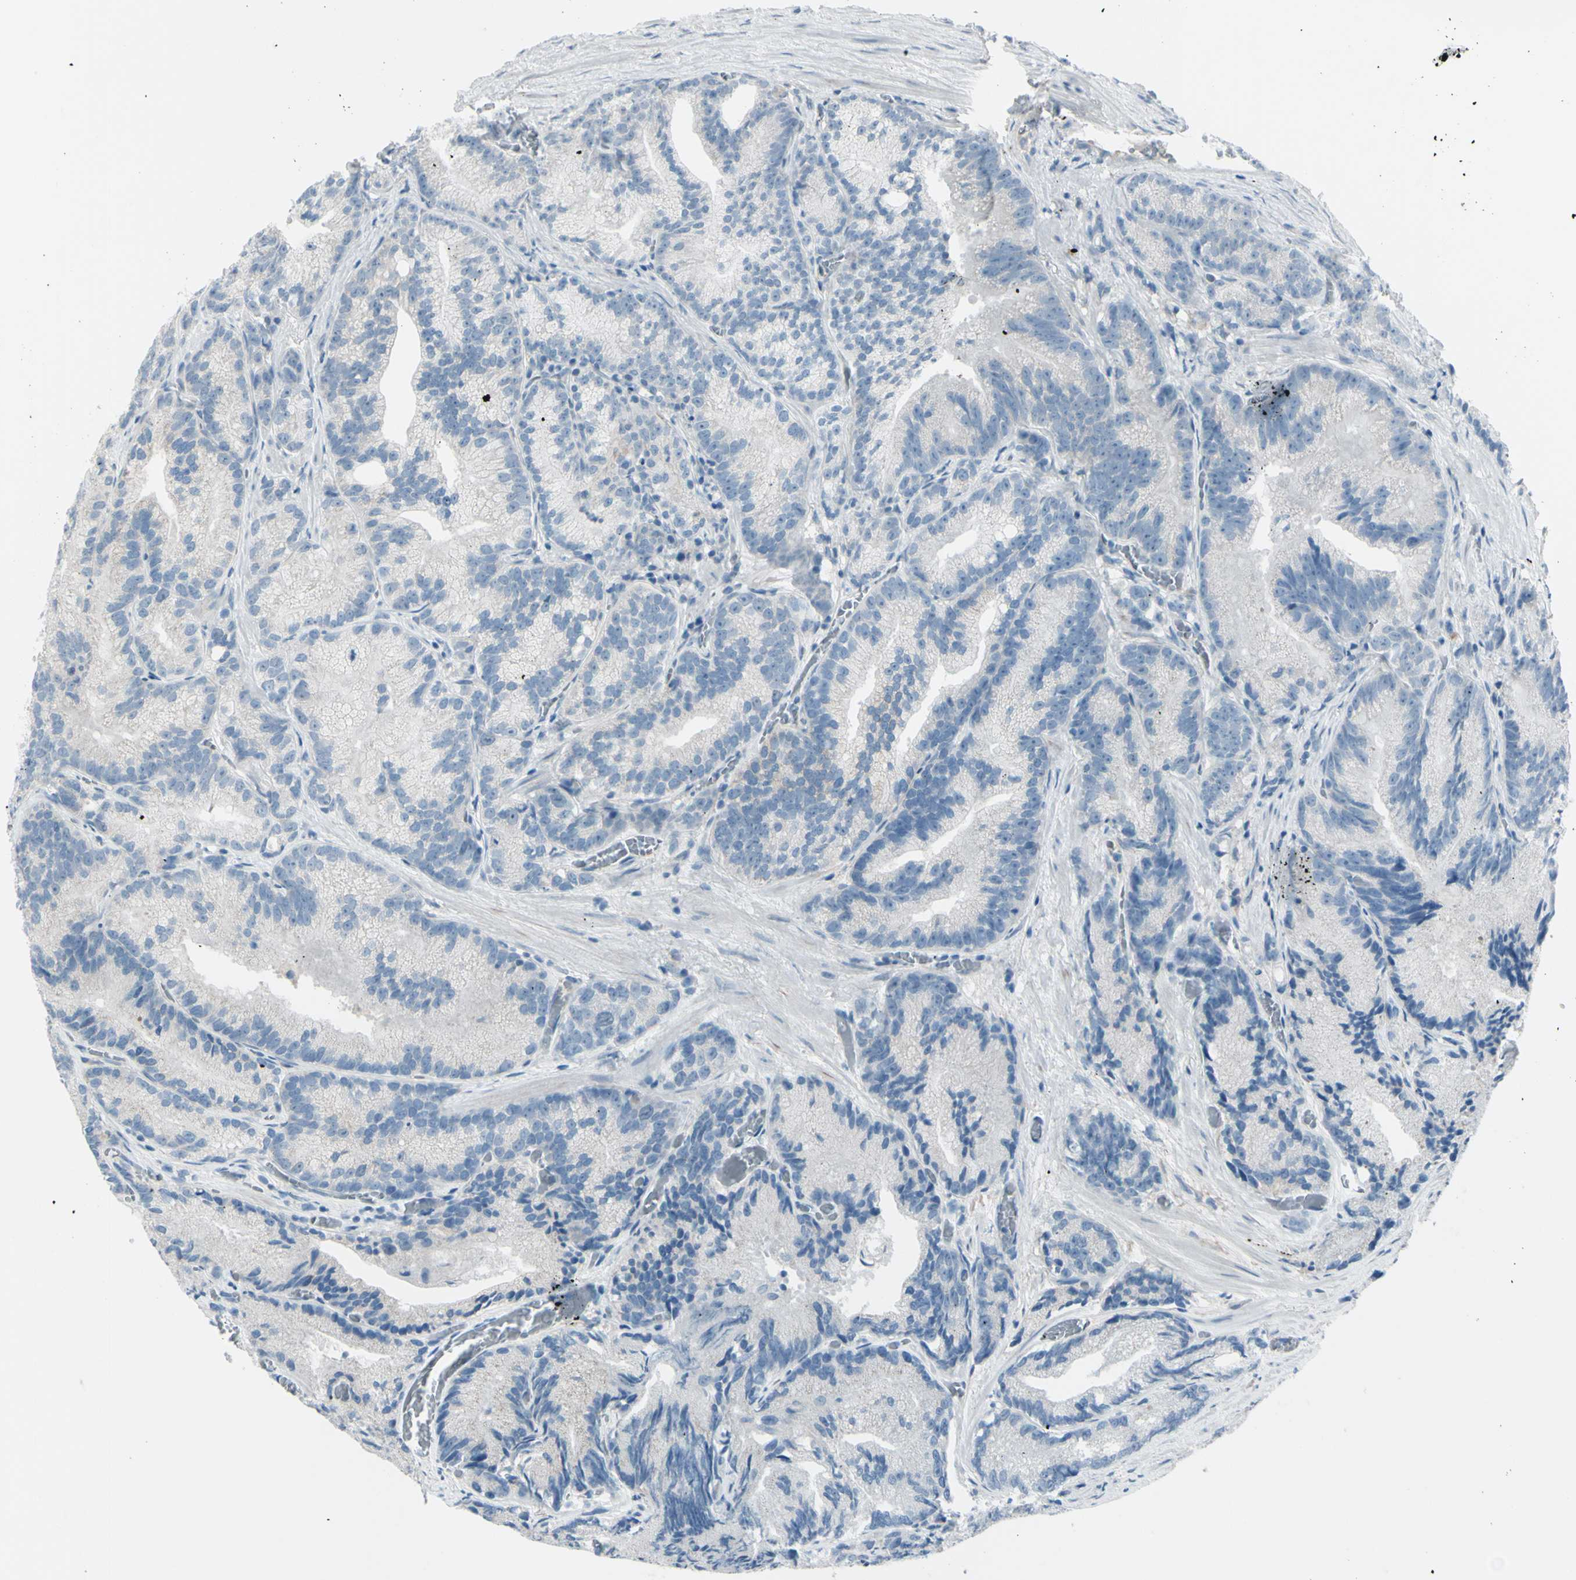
{"staining": {"intensity": "negative", "quantity": "none", "location": "none"}, "tissue": "prostate cancer", "cell_type": "Tumor cells", "image_type": "cancer", "snomed": [{"axis": "morphology", "description": "Adenocarcinoma, Low grade"}, {"axis": "topography", "description": "Prostate"}], "caption": "Tumor cells are negative for protein expression in human prostate cancer (low-grade adenocarcinoma). The staining was performed using DAB to visualize the protein expression in brown, while the nuclei were stained in blue with hematoxylin (Magnification: 20x).", "gene": "GPR34", "patient": {"sex": "male", "age": 89}}